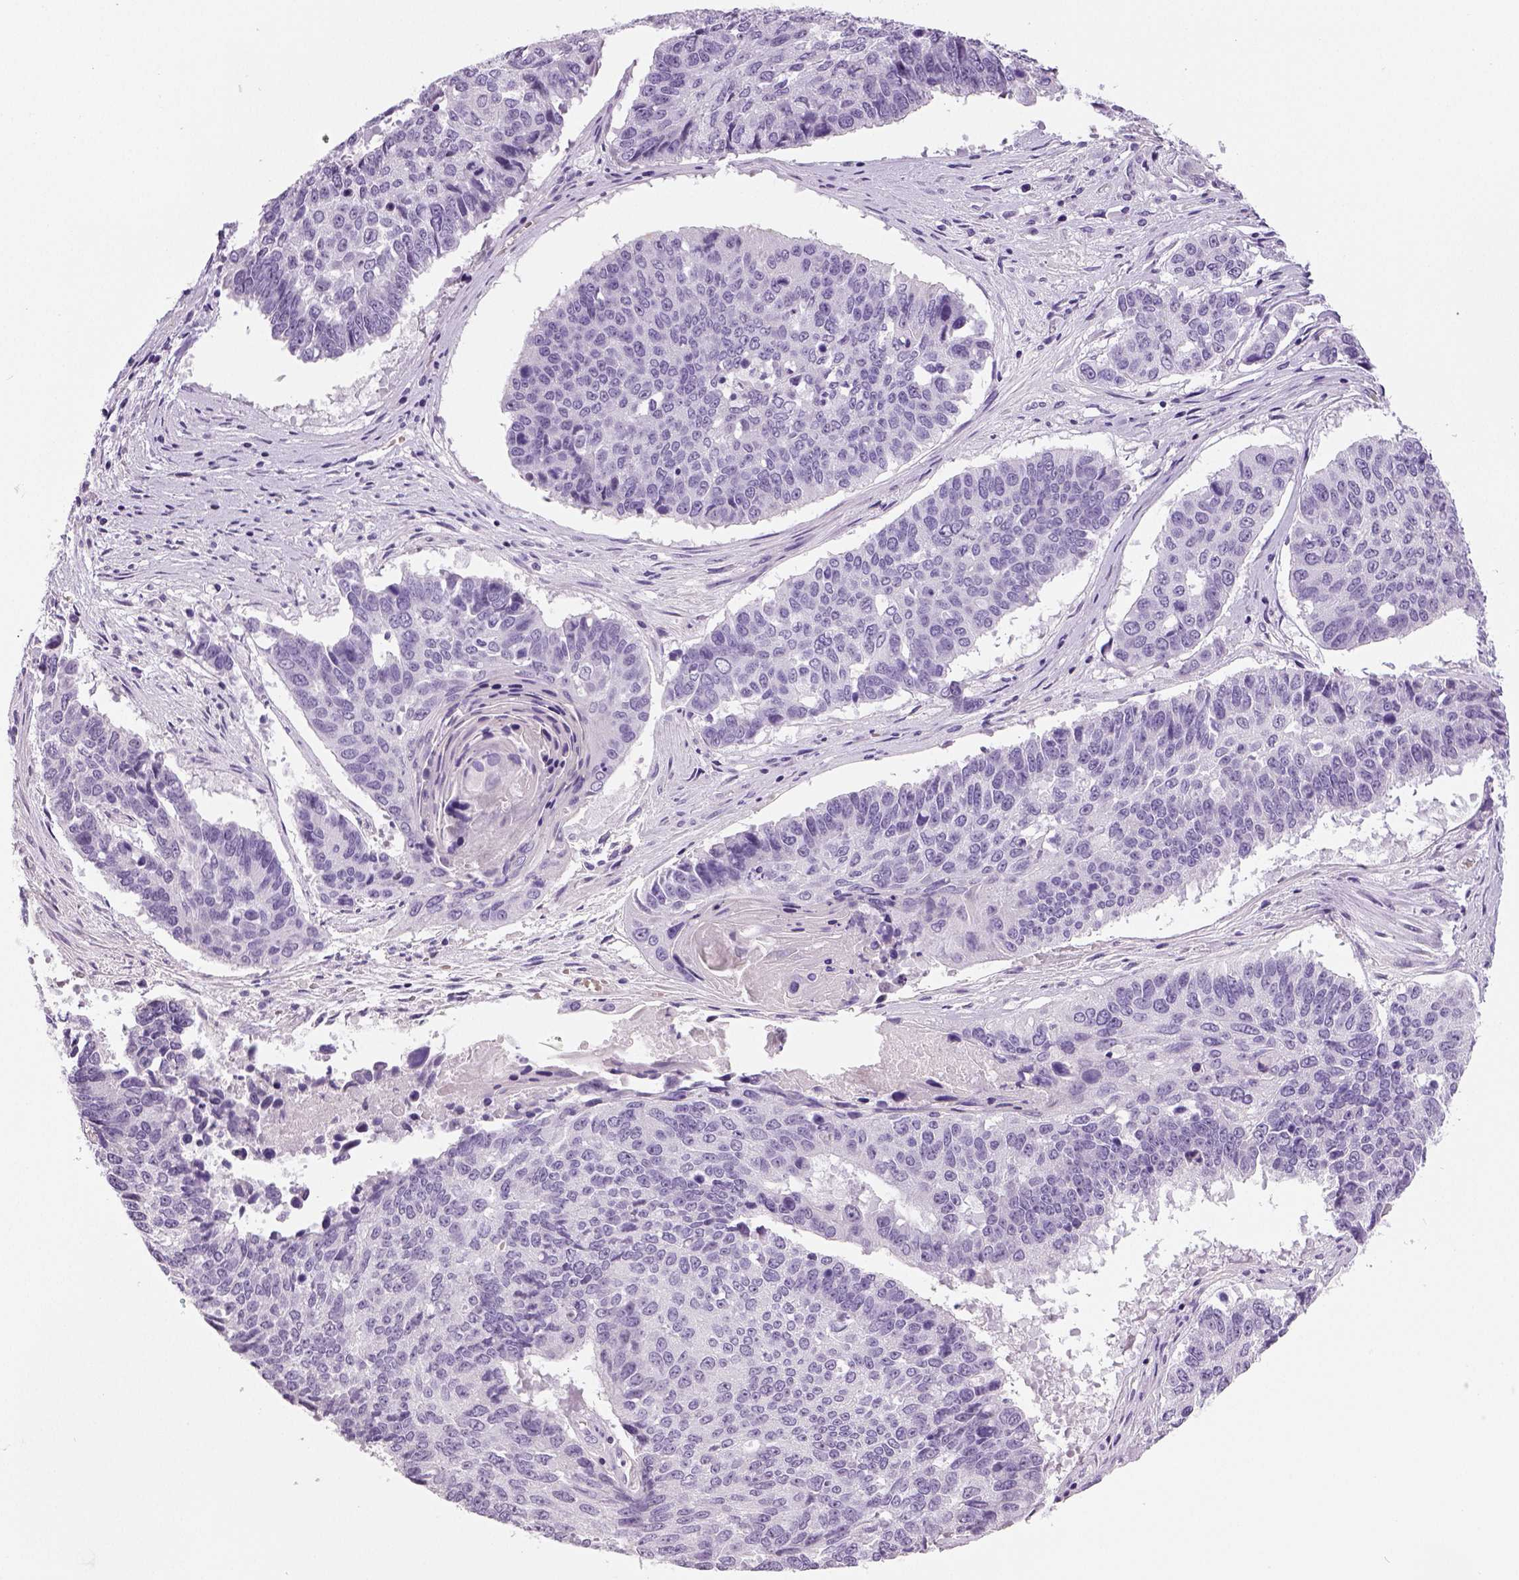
{"staining": {"intensity": "negative", "quantity": "none", "location": "none"}, "tissue": "lung cancer", "cell_type": "Tumor cells", "image_type": "cancer", "snomed": [{"axis": "morphology", "description": "Squamous cell carcinoma, NOS"}, {"axis": "topography", "description": "Lung"}], "caption": "IHC micrograph of neoplastic tissue: lung cancer (squamous cell carcinoma) stained with DAB (3,3'-diaminobenzidine) exhibits no significant protein expression in tumor cells.", "gene": "TSPAN7", "patient": {"sex": "male", "age": 73}}